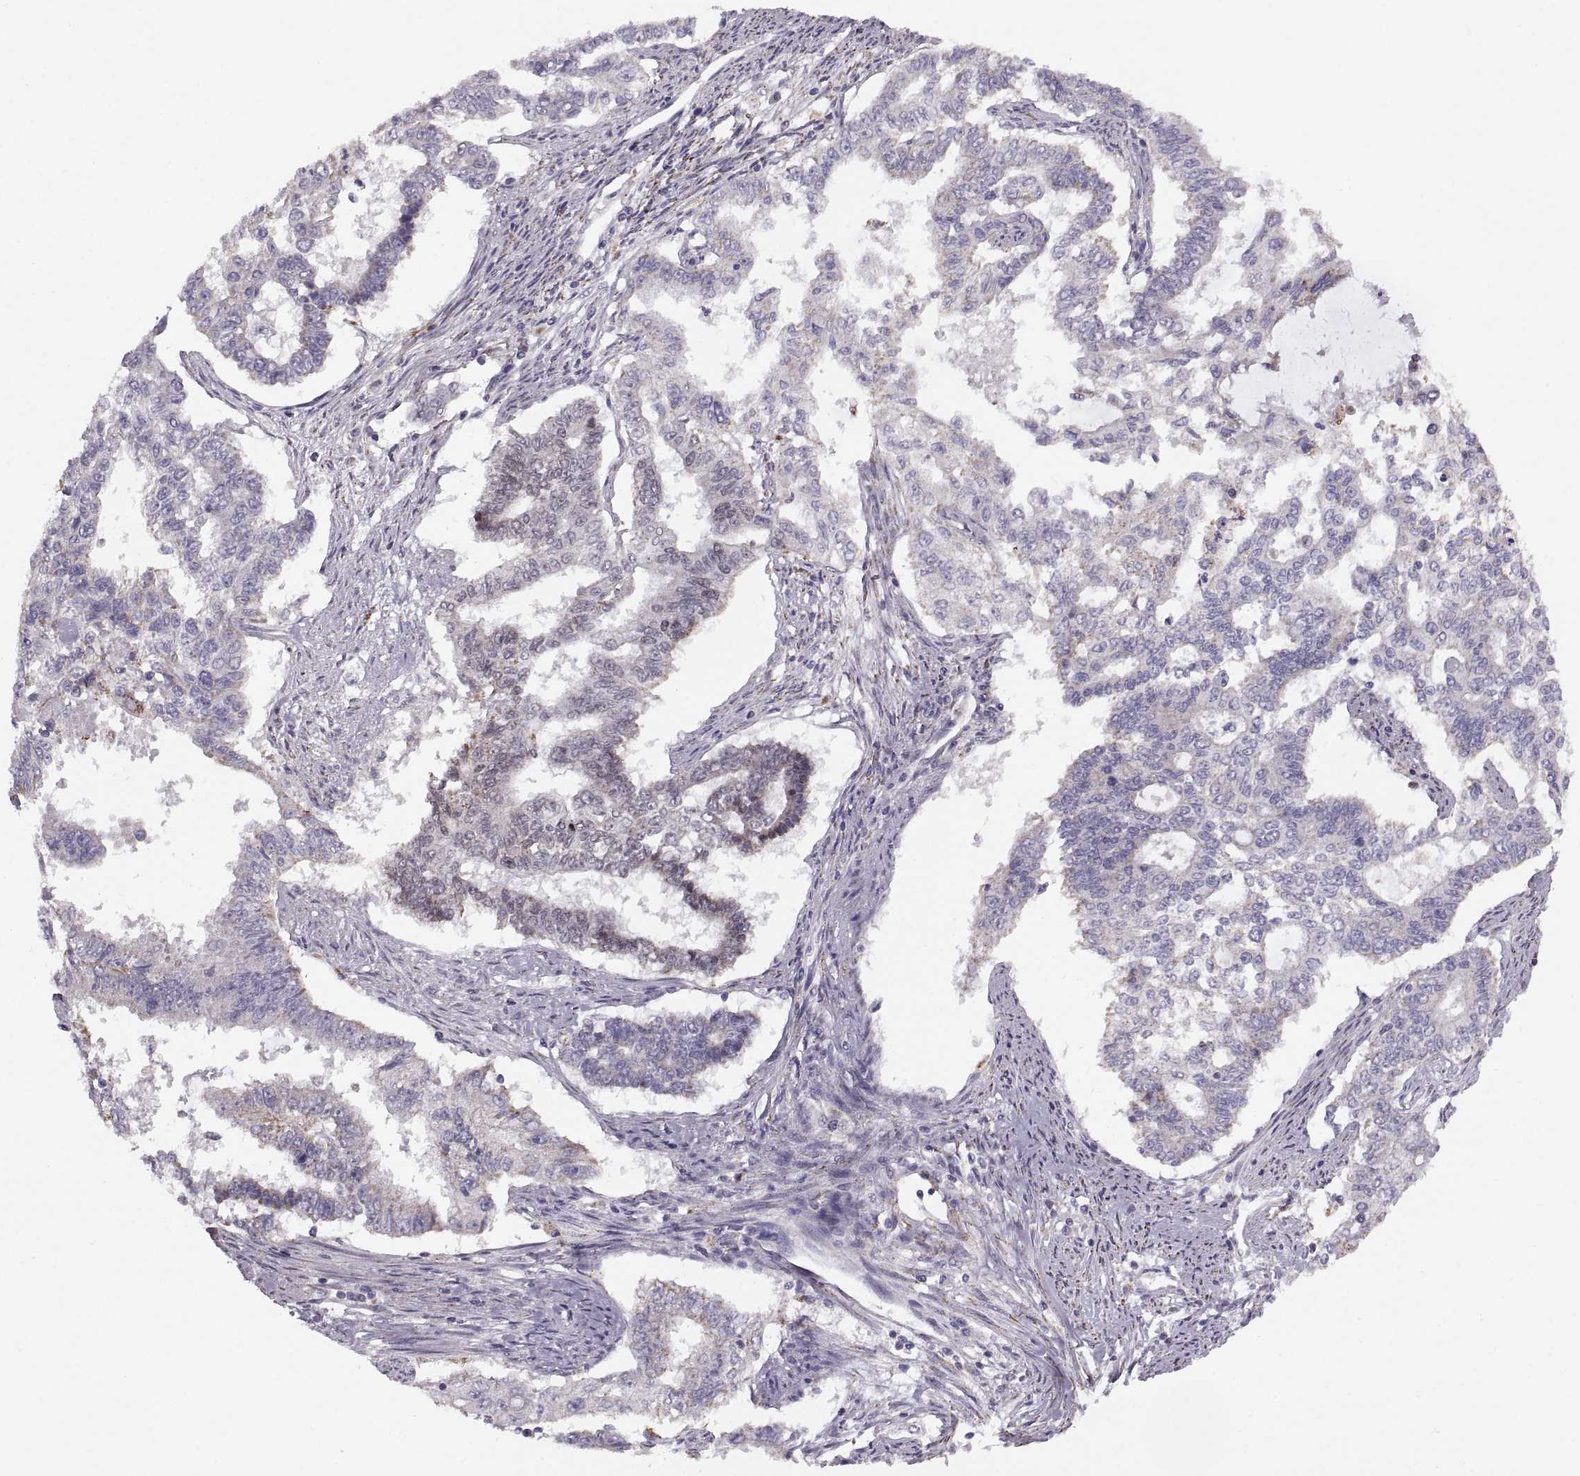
{"staining": {"intensity": "weak", "quantity": "<25%", "location": "cytoplasmic/membranous"}, "tissue": "endometrial cancer", "cell_type": "Tumor cells", "image_type": "cancer", "snomed": [{"axis": "morphology", "description": "Adenocarcinoma, NOS"}, {"axis": "topography", "description": "Uterus"}], "caption": "The image reveals no staining of tumor cells in endometrial adenocarcinoma.", "gene": "PIERCE1", "patient": {"sex": "female", "age": 59}}